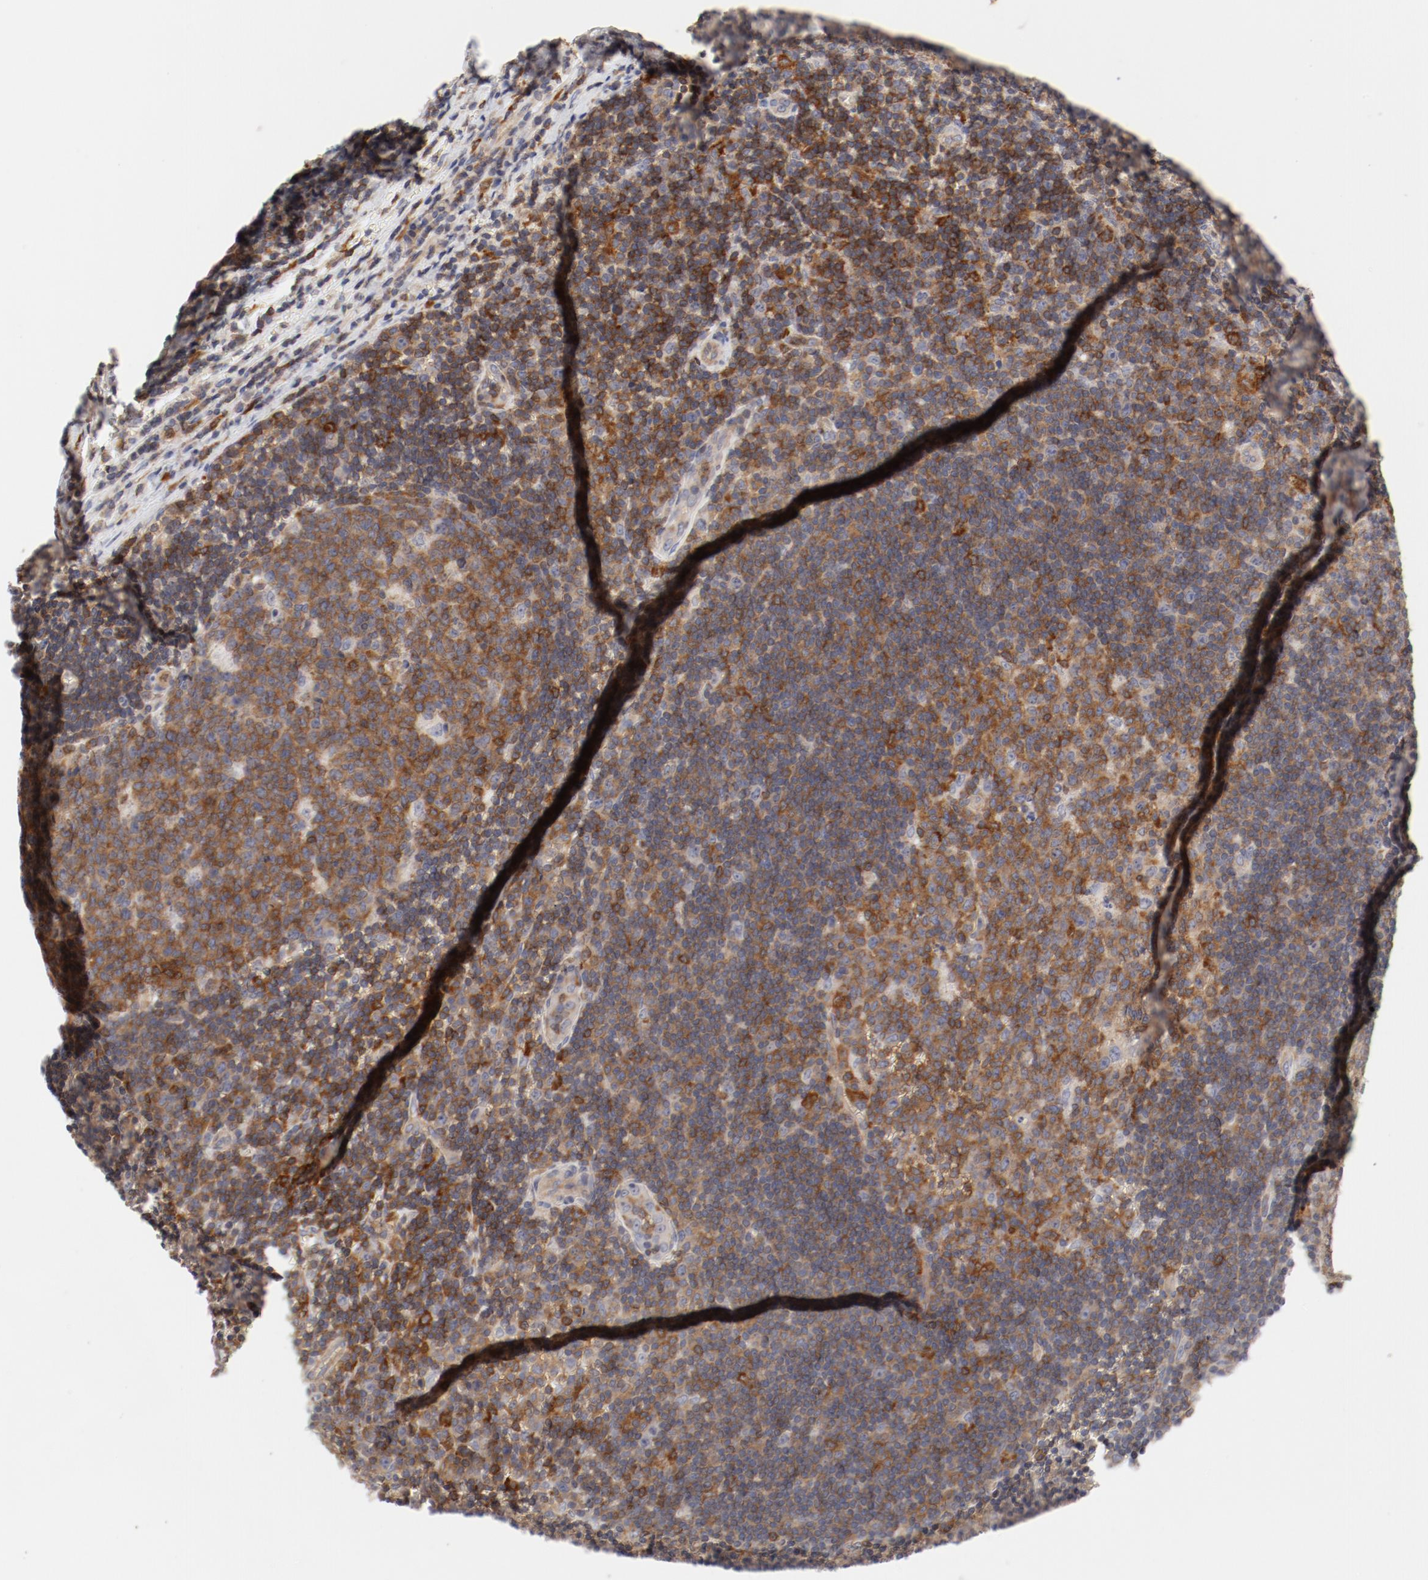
{"staining": {"intensity": "moderate", "quantity": ">75%", "location": "cytoplasmic/membranous"}, "tissue": "lymph node", "cell_type": "Germinal center cells", "image_type": "normal", "snomed": [{"axis": "morphology", "description": "Normal tissue, NOS"}, {"axis": "topography", "description": "Lymph node"}, {"axis": "topography", "description": "Salivary gland"}], "caption": "This is a micrograph of immunohistochemistry (IHC) staining of normal lymph node, which shows moderate positivity in the cytoplasmic/membranous of germinal center cells.", "gene": "CBL", "patient": {"sex": "male", "age": 8}}